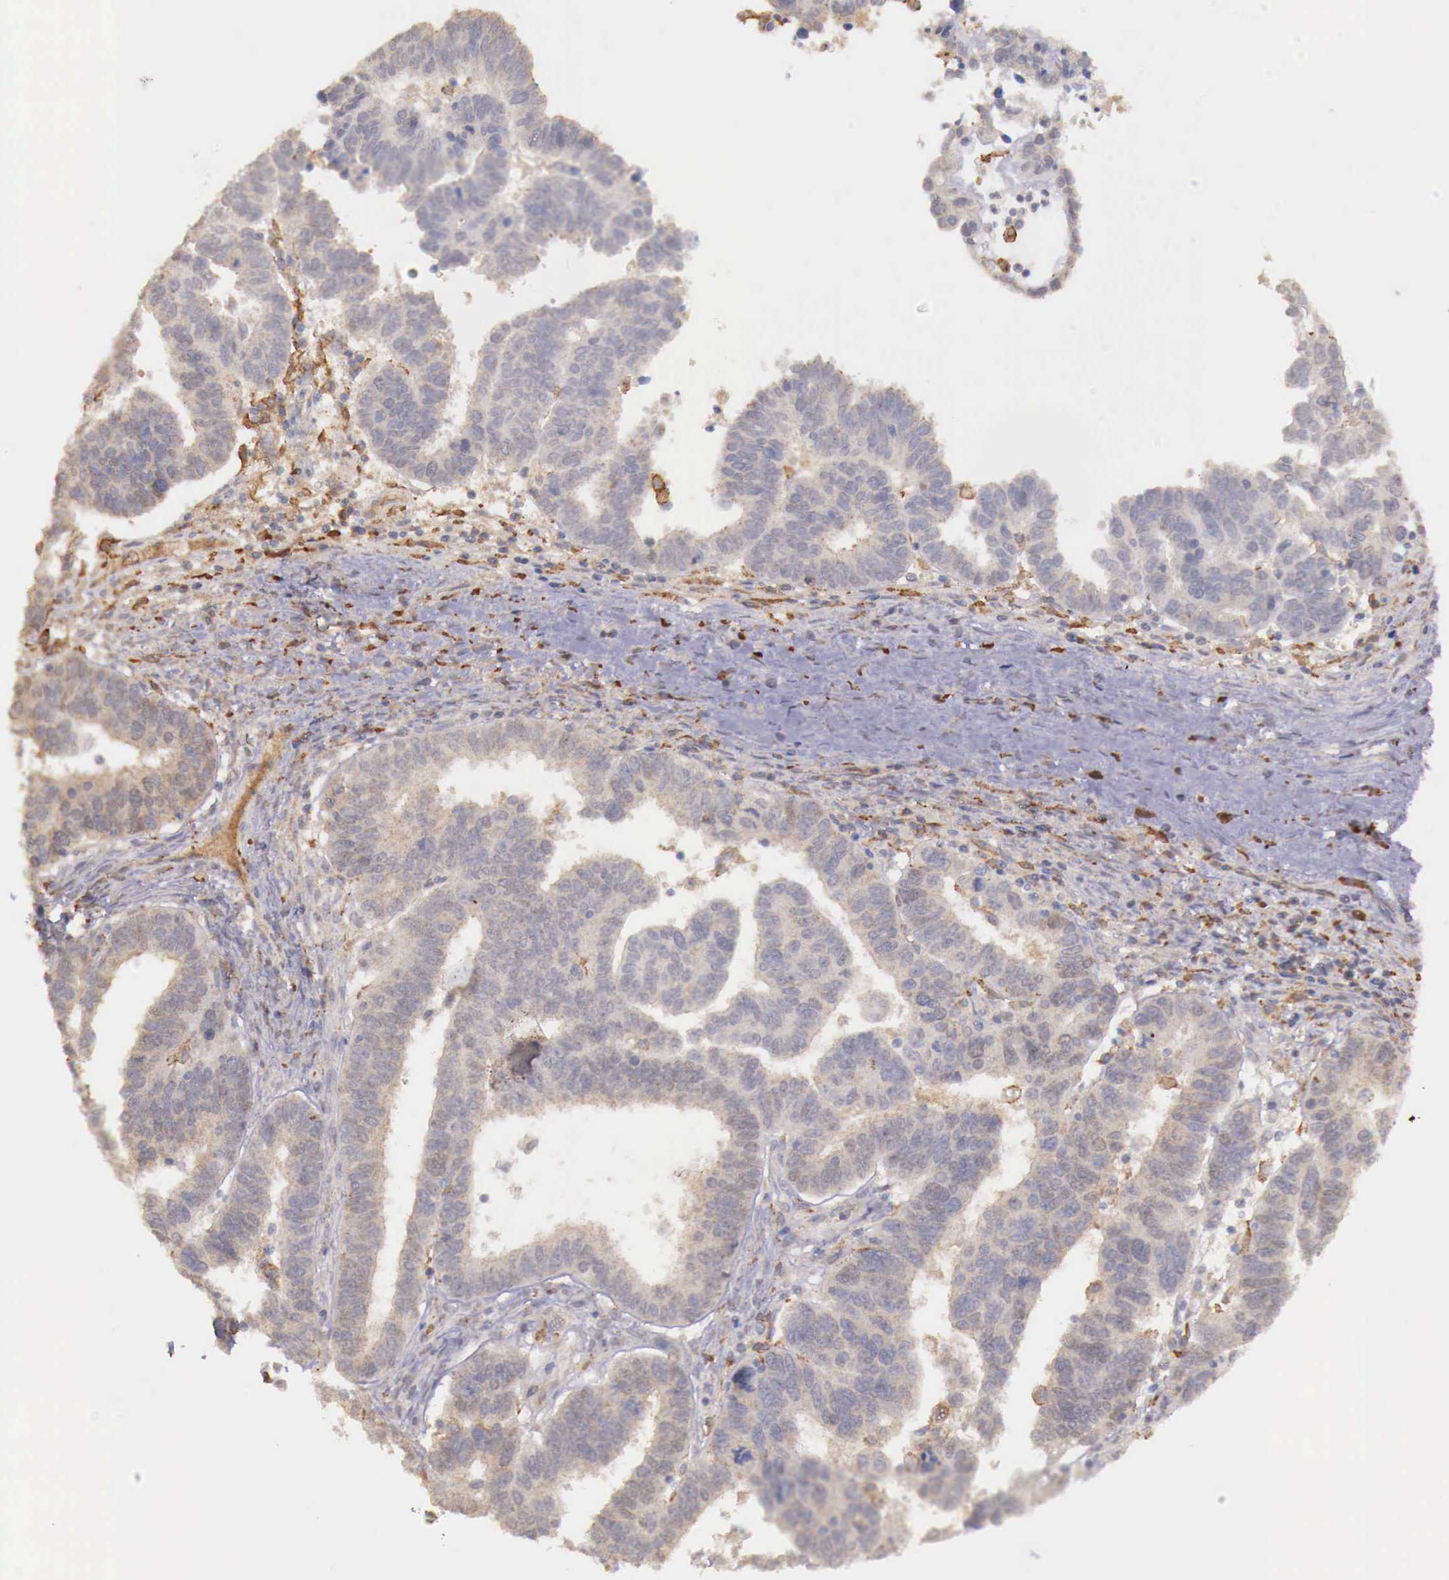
{"staining": {"intensity": "weak", "quantity": "25%-75%", "location": "cytoplasmic/membranous"}, "tissue": "ovarian cancer", "cell_type": "Tumor cells", "image_type": "cancer", "snomed": [{"axis": "morphology", "description": "Carcinoma, endometroid"}, {"axis": "morphology", "description": "Cystadenocarcinoma, serous, NOS"}, {"axis": "topography", "description": "Ovary"}], "caption": "Immunohistochemistry (IHC) histopathology image of human ovarian cancer stained for a protein (brown), which shows low levels of weak cytoplasmic/membranous expression in about 25%-75% of tumor cells.", "gene": "CHRDL1", "patient": {"sex": "female", "age": 45}}